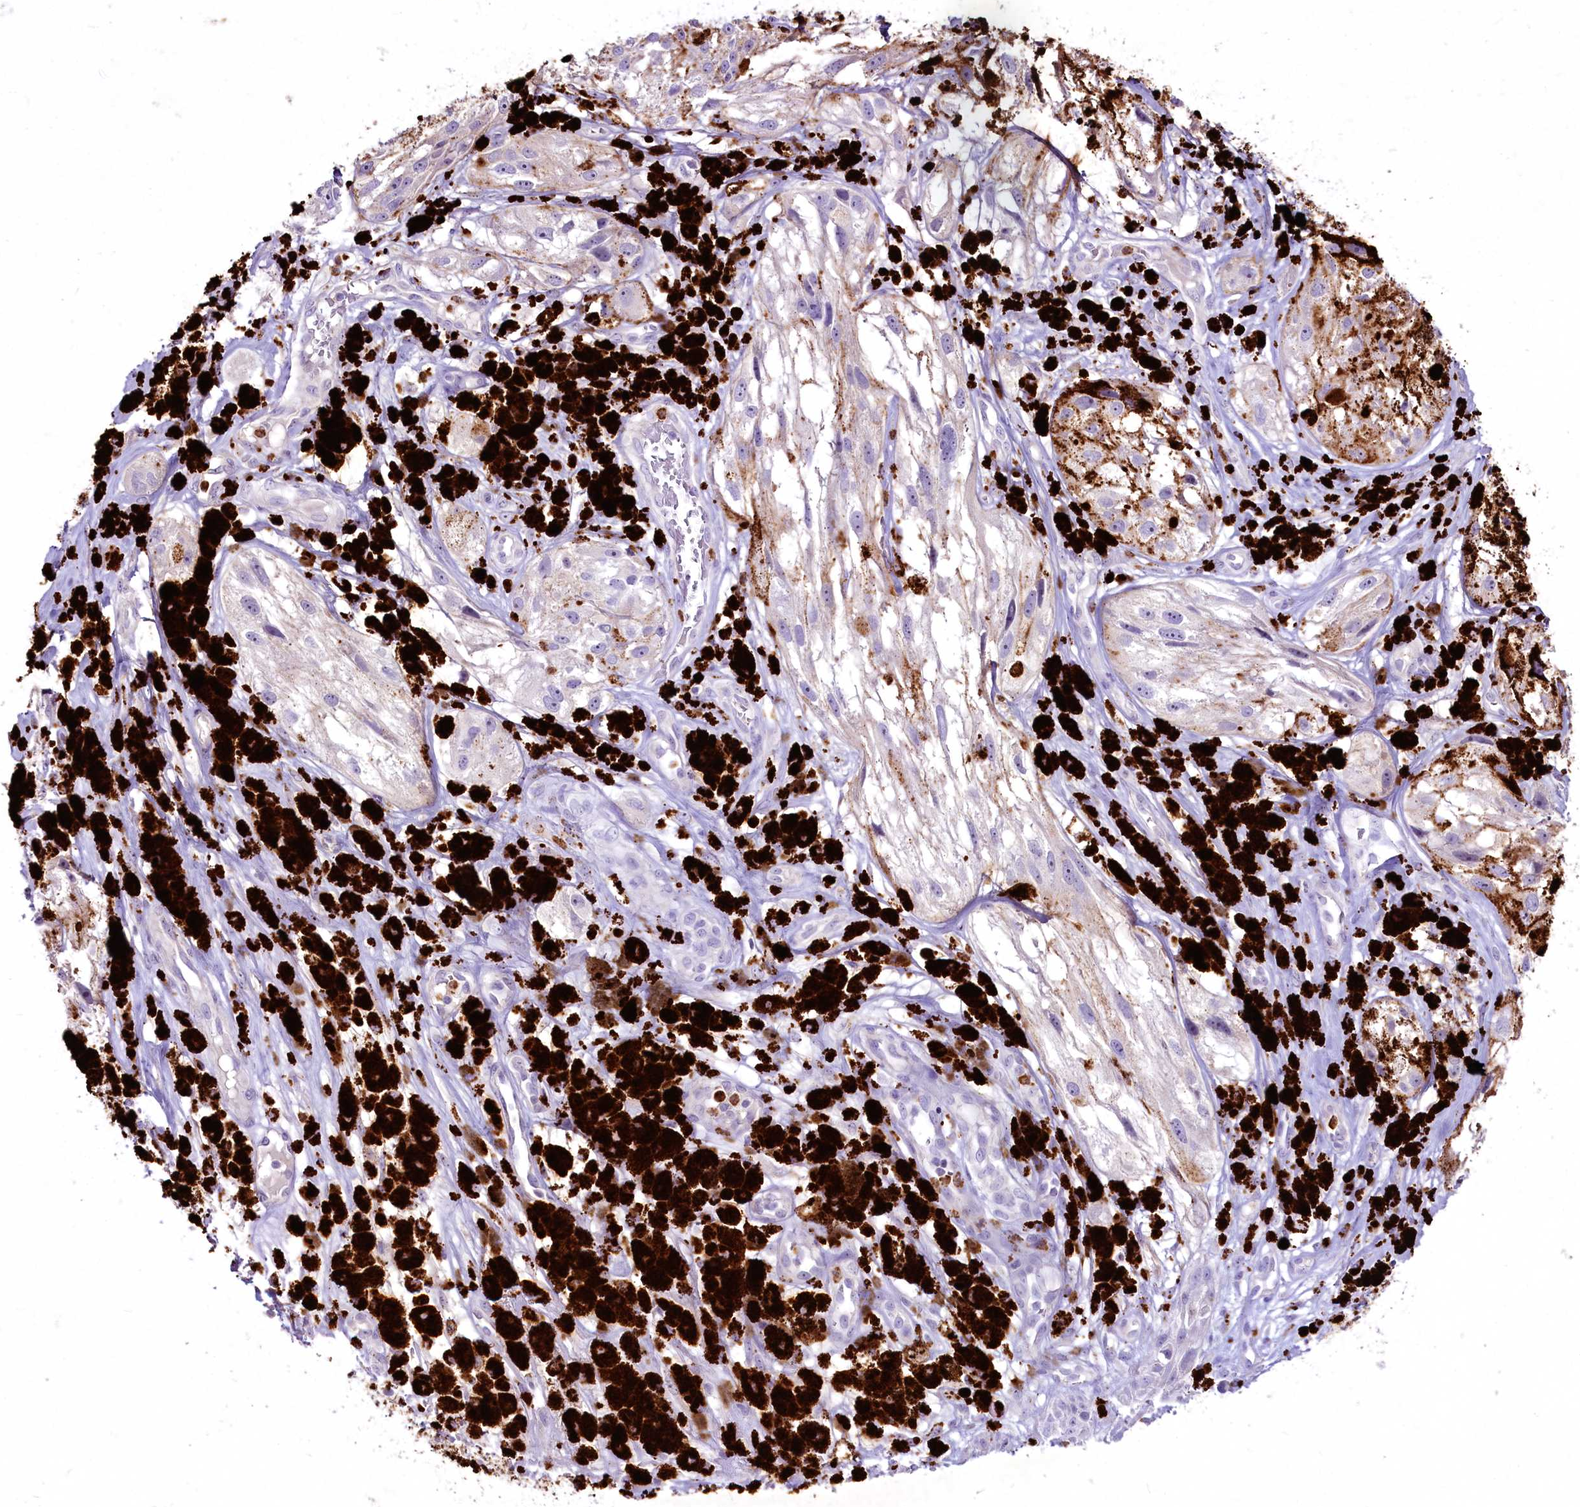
{"staining": {"intensity": "negative", "quantity": "none", "location": "none"}, "tissue": "melanoma", "cell_type": "Tumor cells", "image_type": "cancer", "snomed": [{"axis": "morphology", "description": "Malignant melanoma, NOS"}, {"axis": "topography", "description": "Skin"}], "caption": "Immunohistochemistry histopathology image of neoplastic tissue: human melanoma stained with DAB displays no significant protein positivity in tumor cells. (DAB (3,3'-diaminobenzidine) immunohistochemistry visualized using brightfield microscopy, high magnification).", "gene": "FAM209B", "patient": {"sex": "male", "age": 88}}